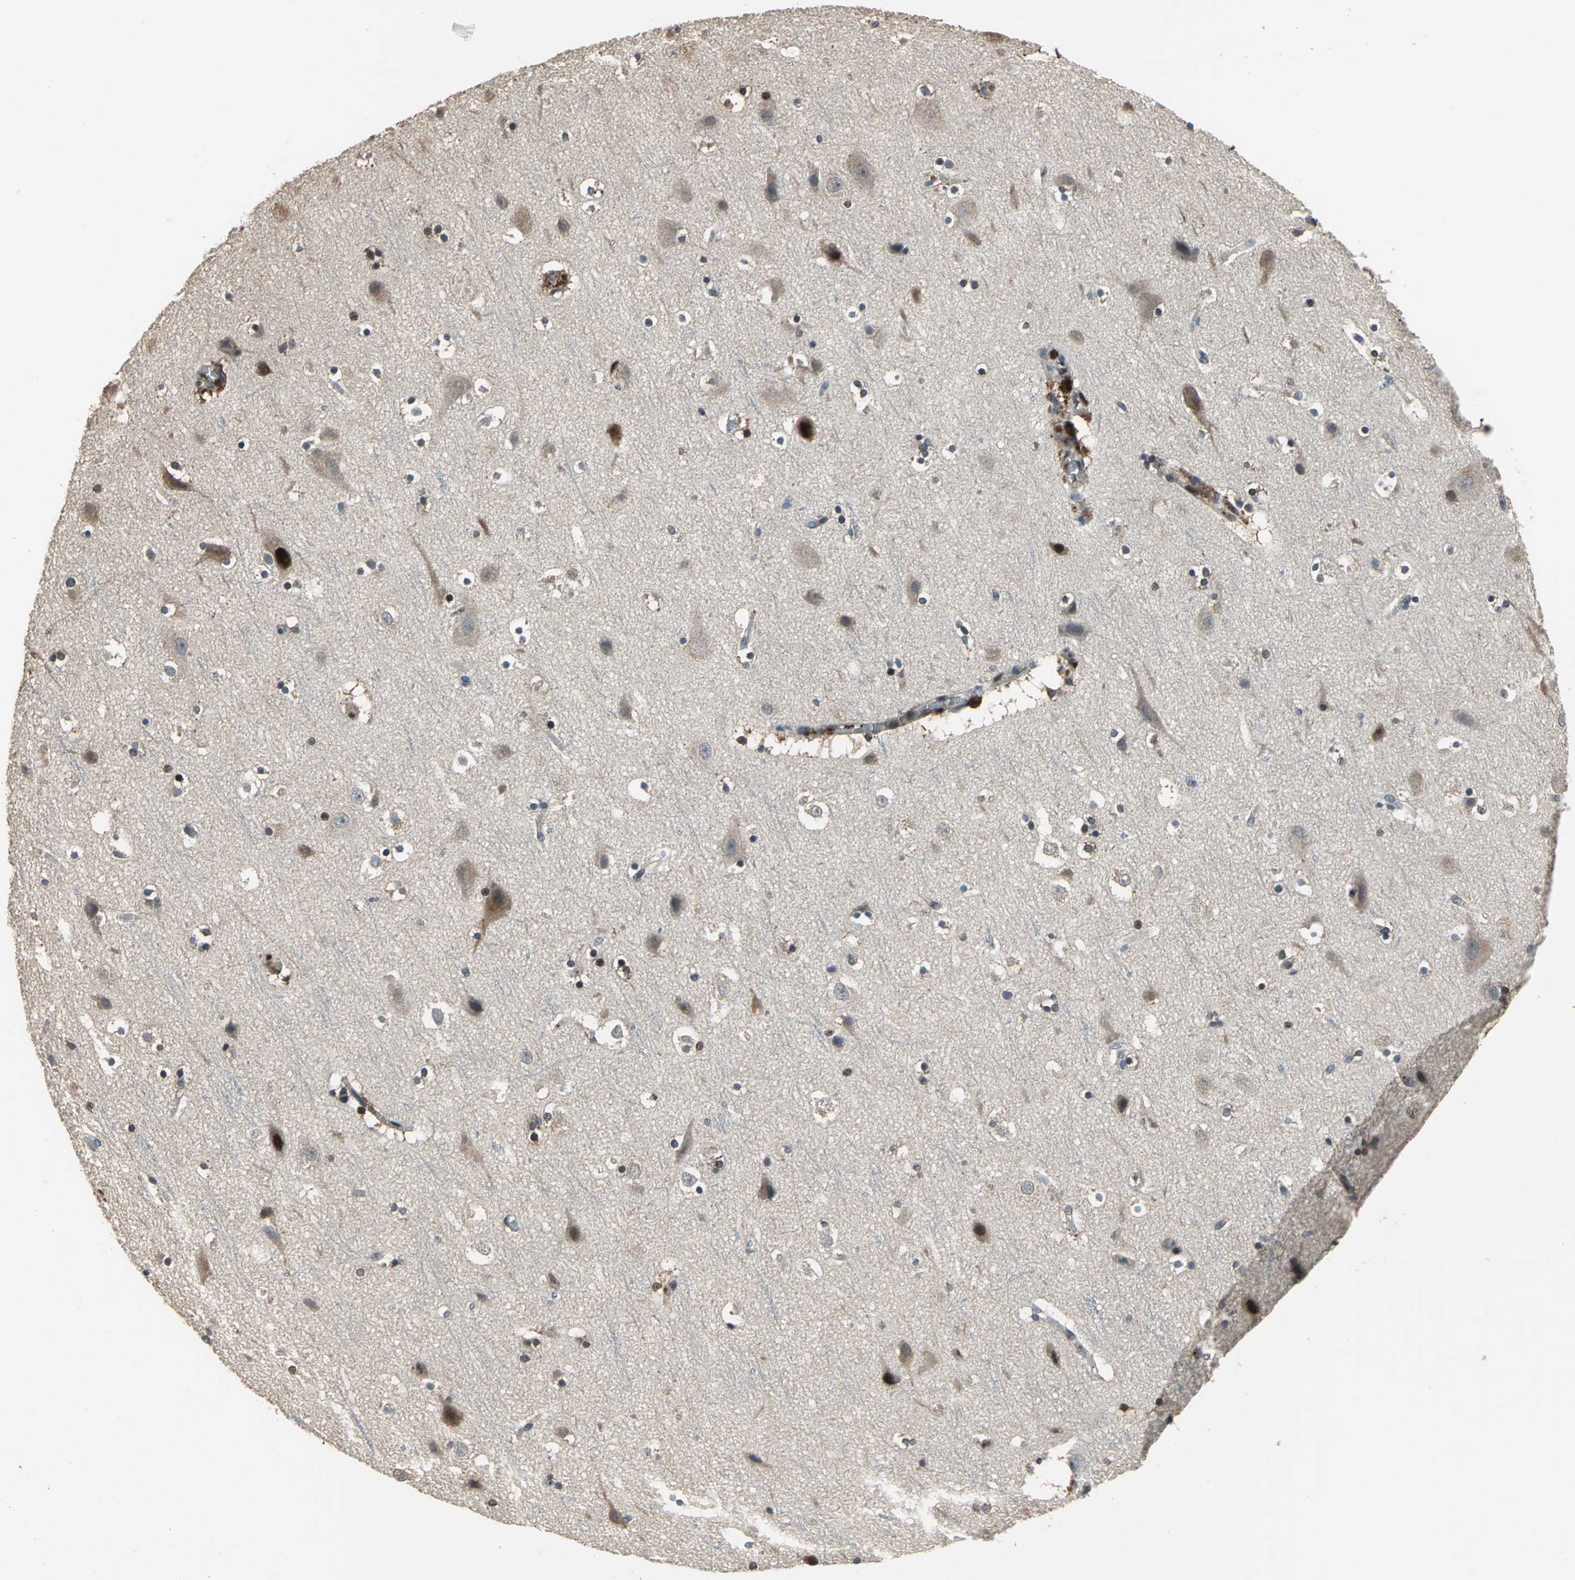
{"staining": {"intensity": "weak", "quantity": ">75%", "location": "cytoplasmic/membranous,nuclear"}, "tissue": "cerebral cortex", "cell_type": "Endothelial cells", "image_type": "normal", "snomed": [{"axis": "morphology", "description": "Normal tissue, NOS"}, {"axis": "topography", "description": "Cerebral cortex"}], "caption": "Protein staining of benign cerebral cortex demonstrates weak cytoplasmic/membranous,nuclear expression in about >75% of endothelial cells.", "gene": "MIS18BP1", "patient": {"sex": "male", "age": 45}}